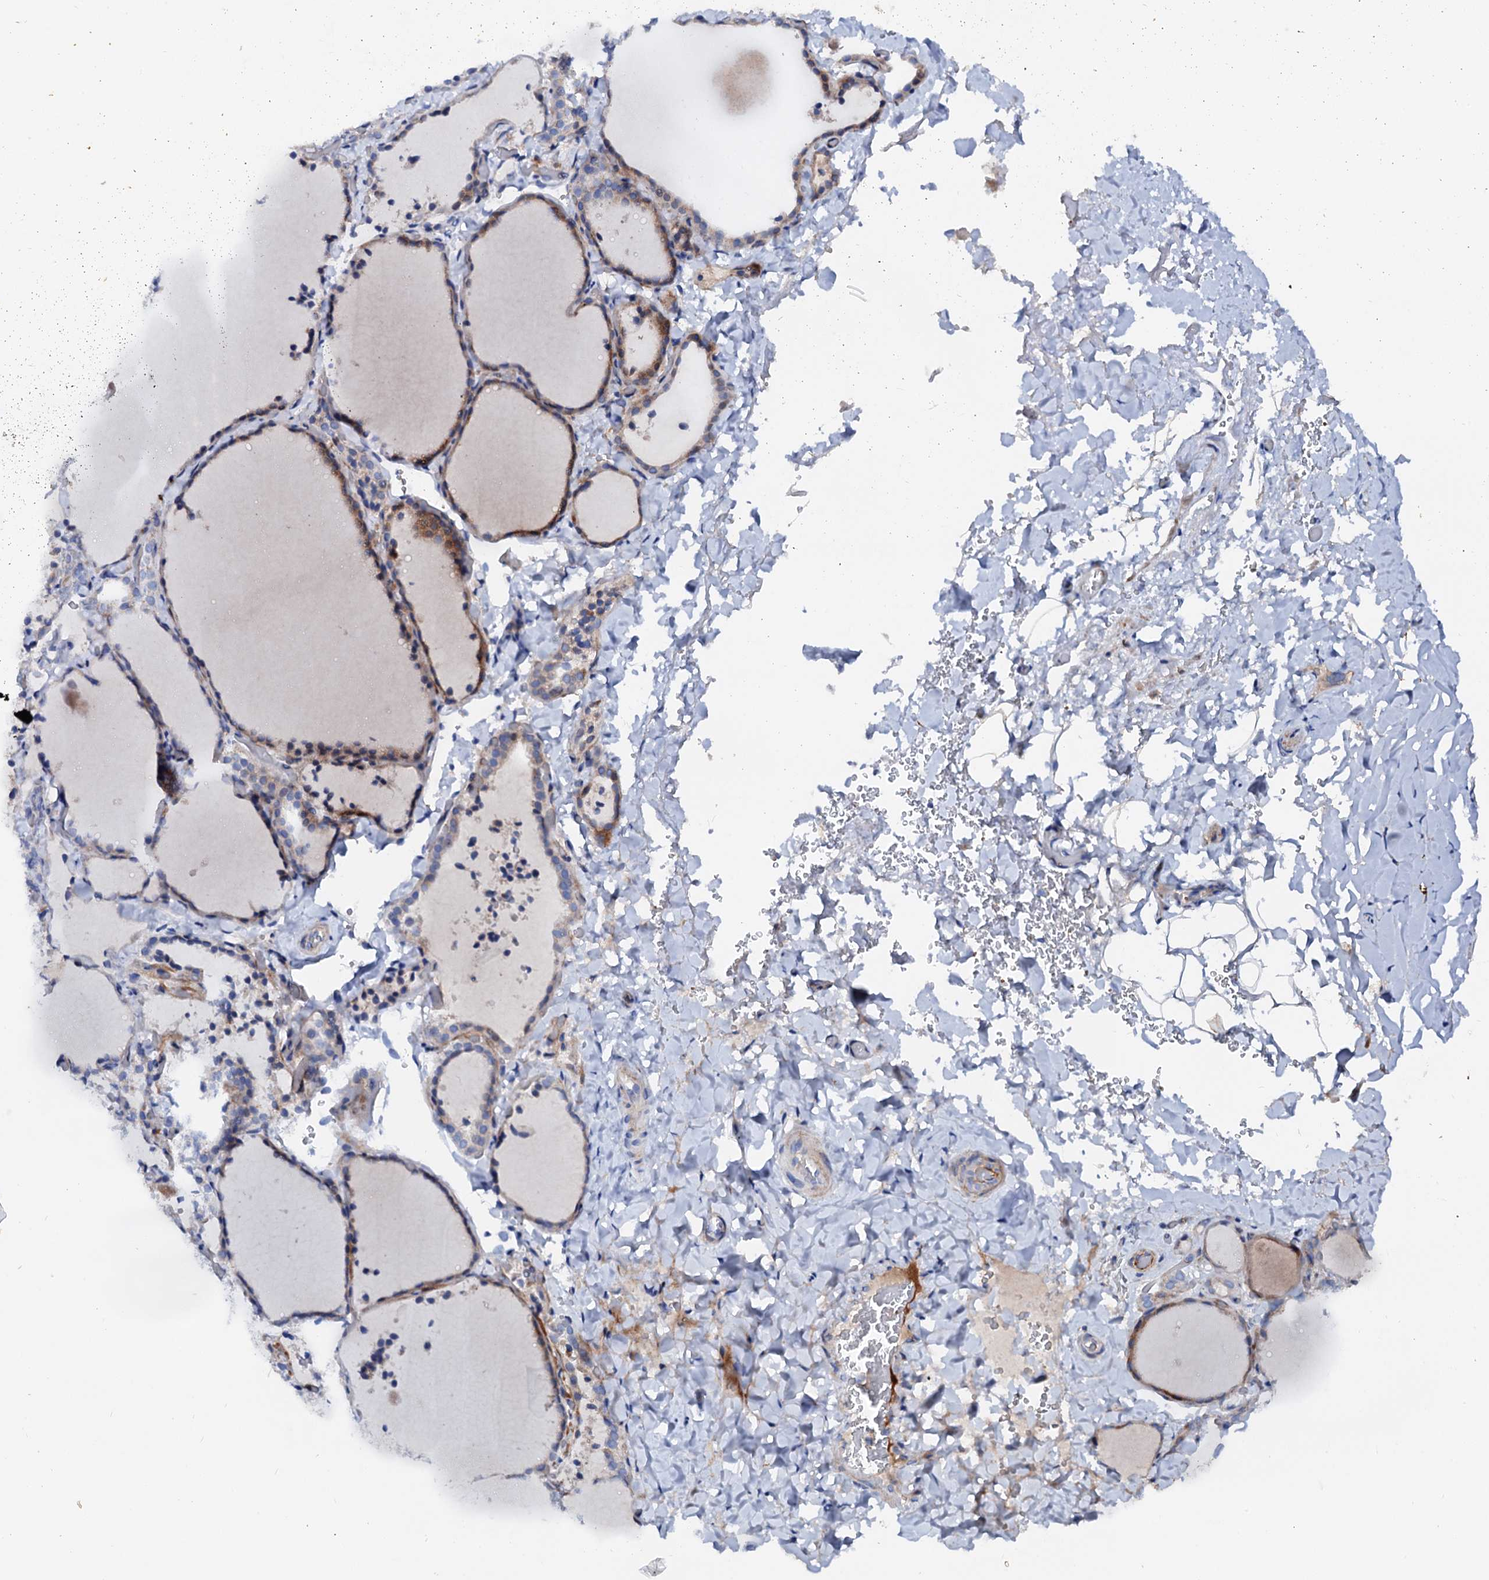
{"staining": {"intensity": "moderate", "quantity": "<25%", "location": "cytoplasmic/membranous"}, "tissue": "thyroid gland", "cell_type": "Glandular cells", "image_type": "normal", "snomed": [{"axis": "morphology", "description": "Normal tissue, NOS"}, {"axis": "topography", "description": "Thyroid gland"}], "caption": "Immunohistochemistry histopathology image of benign thyroid gland stained for a protein (brown), which shows low levels of moderate cytoplasmic/membranous expression in approximately <25% of glandular cells.", "gene": "SLC10A7", "patient": {"sex": "female", "age": 22}}